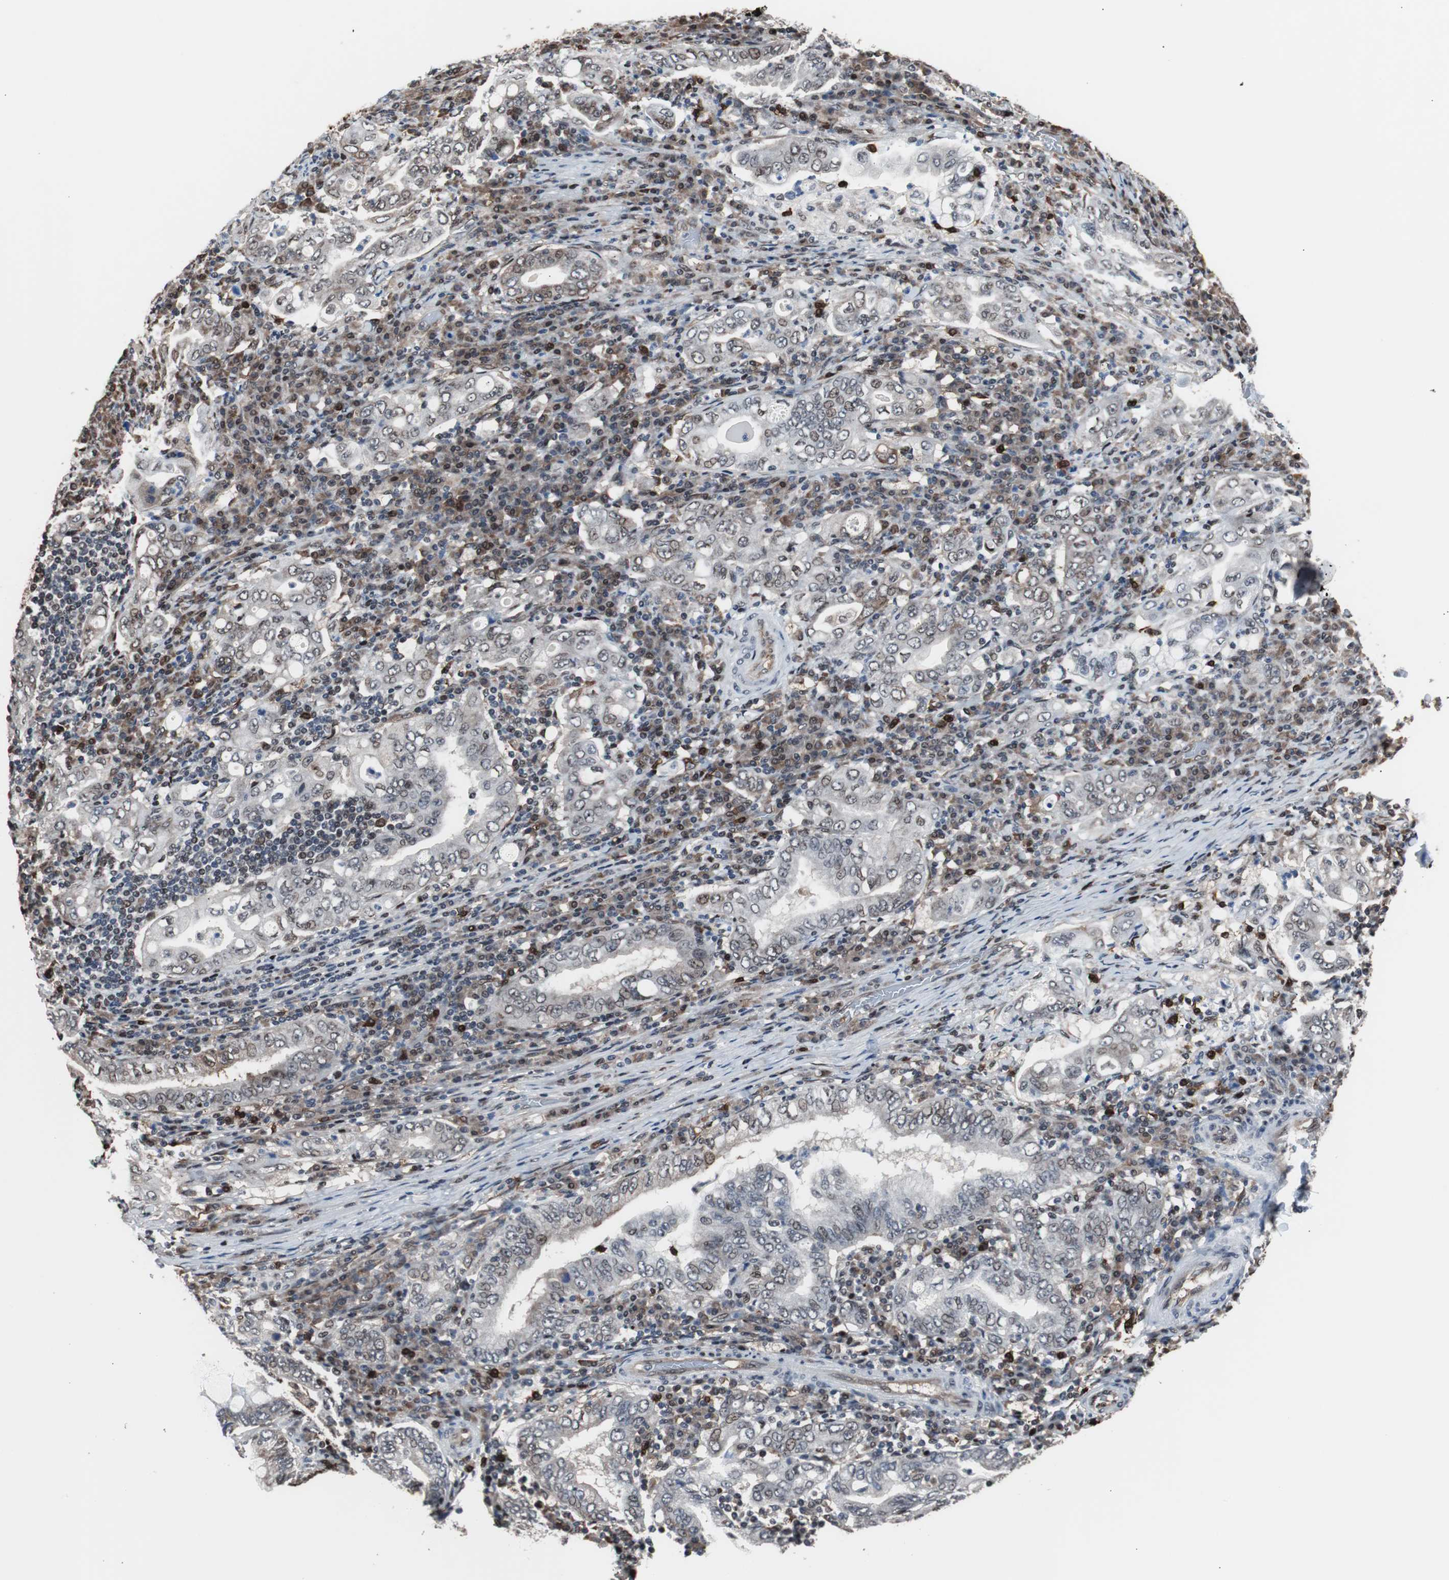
{"staining": {"intensity": "weak", "quantity": "<25%", "location": "cytoplasmic/membranous,nuclear"}, "tissue": "stomach cancer", "cell_type": "Tumor cells", "image_type": "cancer", "snomed": [{"axis": "morphology", "description": "Normal tissue, NOS"}, {"axis": "morphology", "description": "Adenocarcinoma, NOS"}, {"axis": "topography", "description": "Esophagus"}, {"axis": "topography", "description": "Stomach, upper"}, {"axis": "topography", "description": "Peripheral nerve tissue"}], "caption": "Immunohistochemical staining of stomach cancer displays no significant staining in tumor cells.", "gene": "POGZ", "patient": {"sex": "male", "age": 62}}